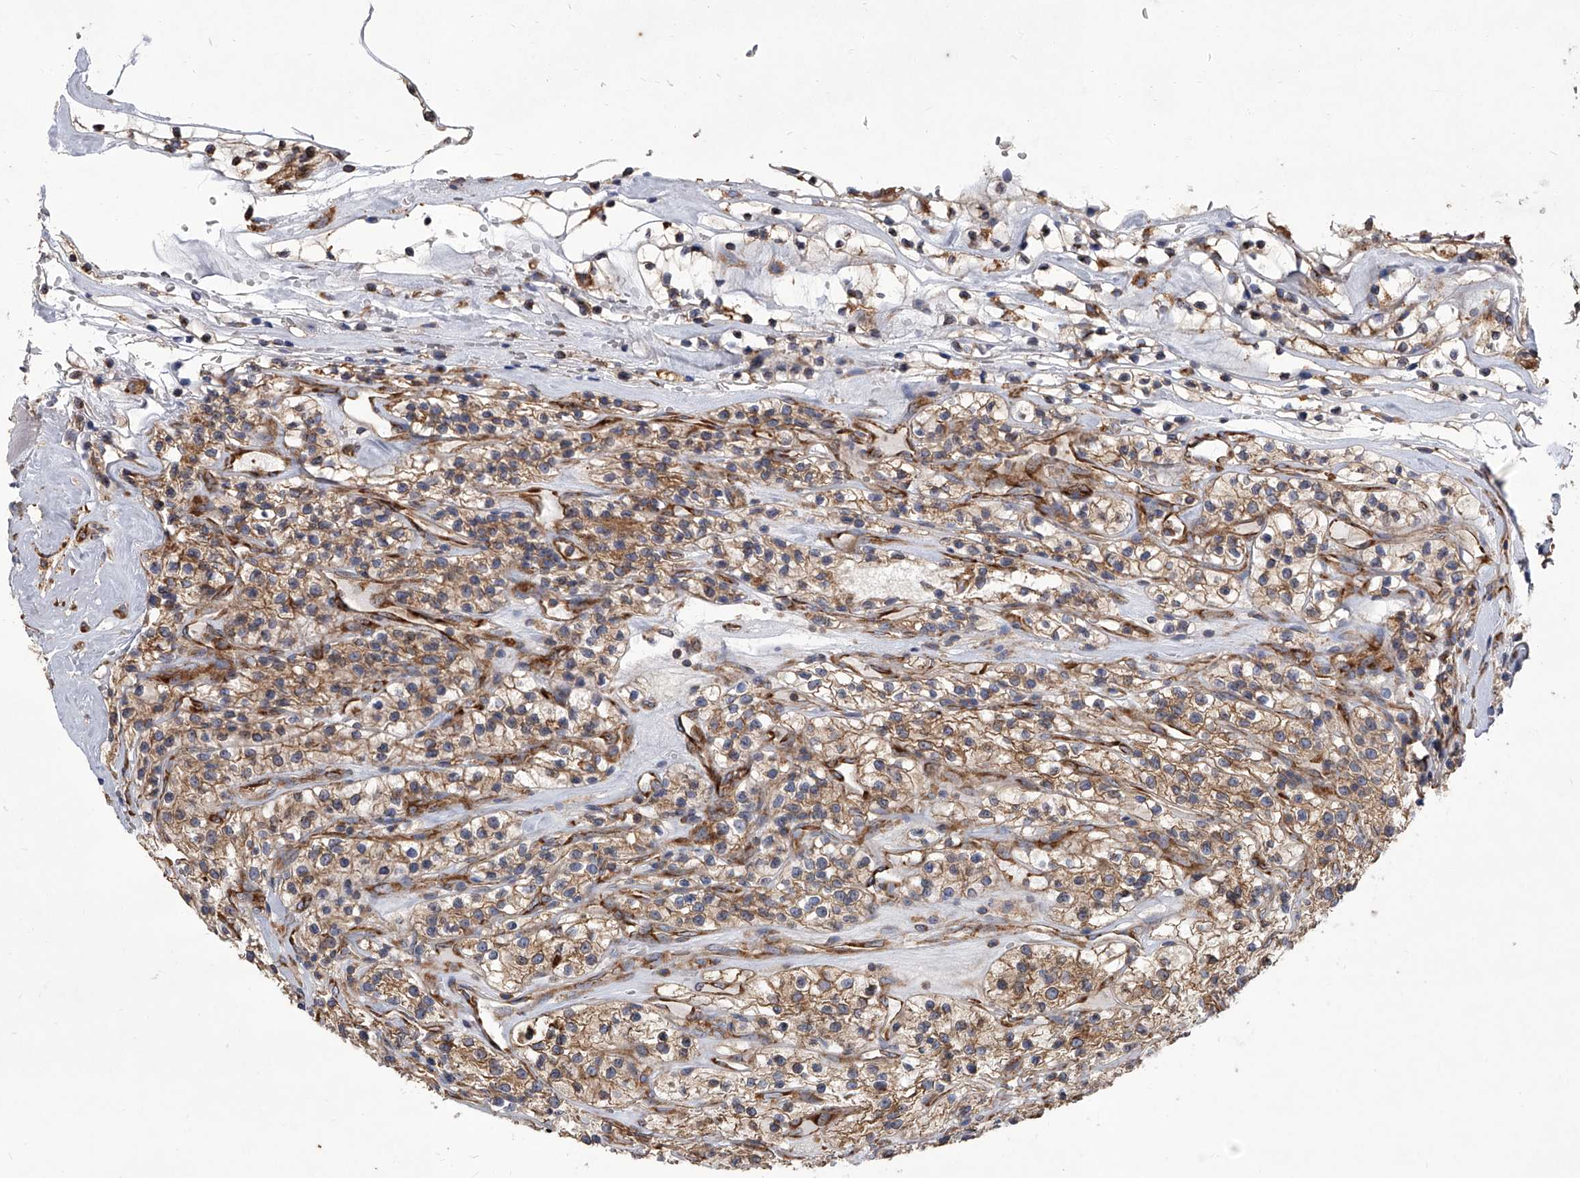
{"staining": {"intensity": "moderate", "quantity": ">75%", "location": "cytoplasmic/membranous"}, "tissue": "renal cancer", "cell_type": "Tumor cells", "image_type": "cancer", "snomed": [{"axis": "morphology", "description": "Adenocarcinoma, NOS"}, {"axis": "topography", "description": "Kidney"}], "caption": "Approximately >75% of tumor cells in human renal adenocarcinoma display moderate cytoplasmic/membranous protein positivity as visualized by brown immunohistochemical staining.", "gene": "EIF2S2", "patient": {"sex": "female", "age": 57}}